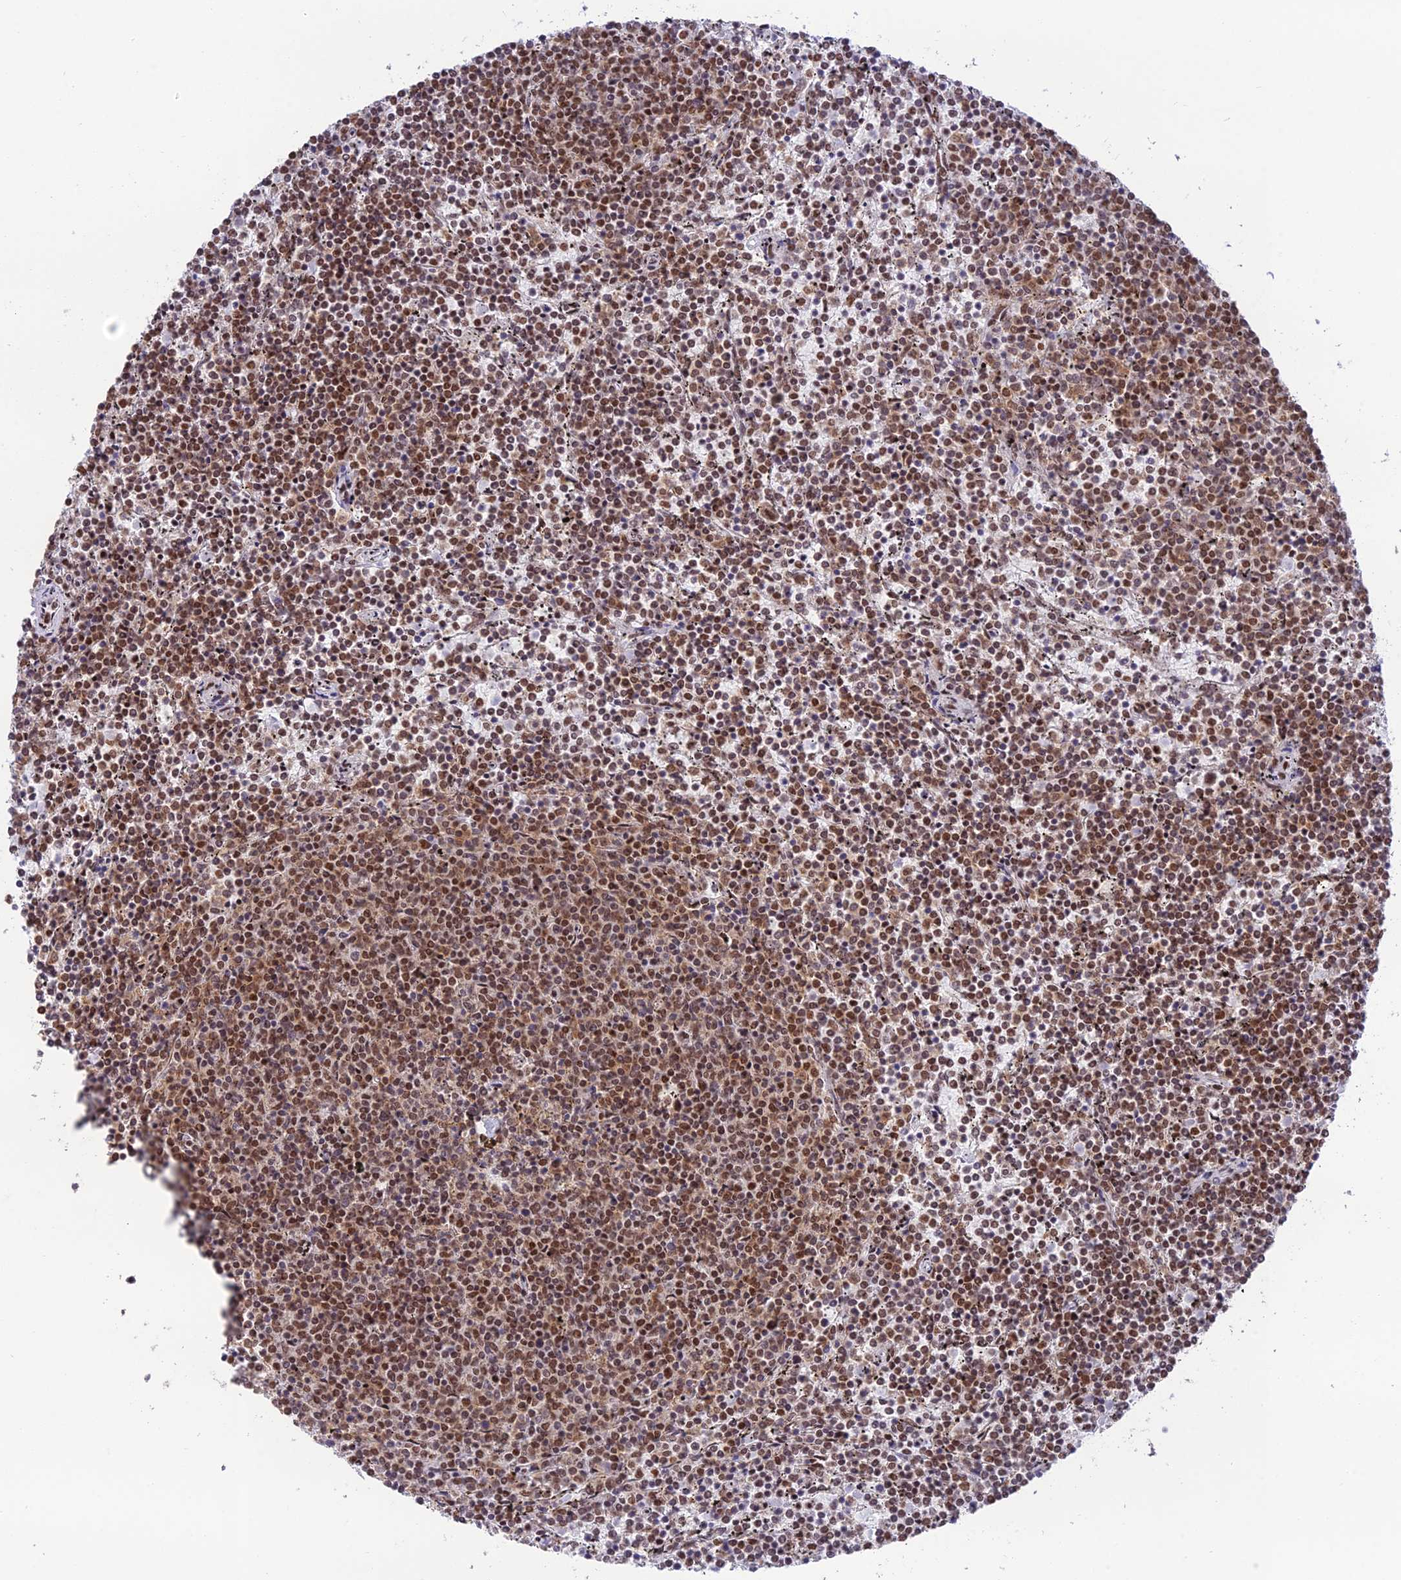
{"staining": {"intensity": "moderate", "quantity": ">75%", "location": "cytoplasmic/membranous,nuclear"}, "tissue": "lymphoma", "cell_type": "Tumor cells", "image_type": "cancer", "snomed": [{"axis": "morphology", "description": "Malignant lymphoma, non-Hodgkin's type, Low grade"}, {"axis": "topography", "description": "Spleen"}], "caption": "Tumor cells exhibit medium levels of moderate cytoplasmic/membranous and nuclear positivity in approximately >75% of cells in human malignant lymphoma, non-Hodgkin's type (low-grade).", "gene": "THOC7", "patient": {"sex": "female", "age": 50}}